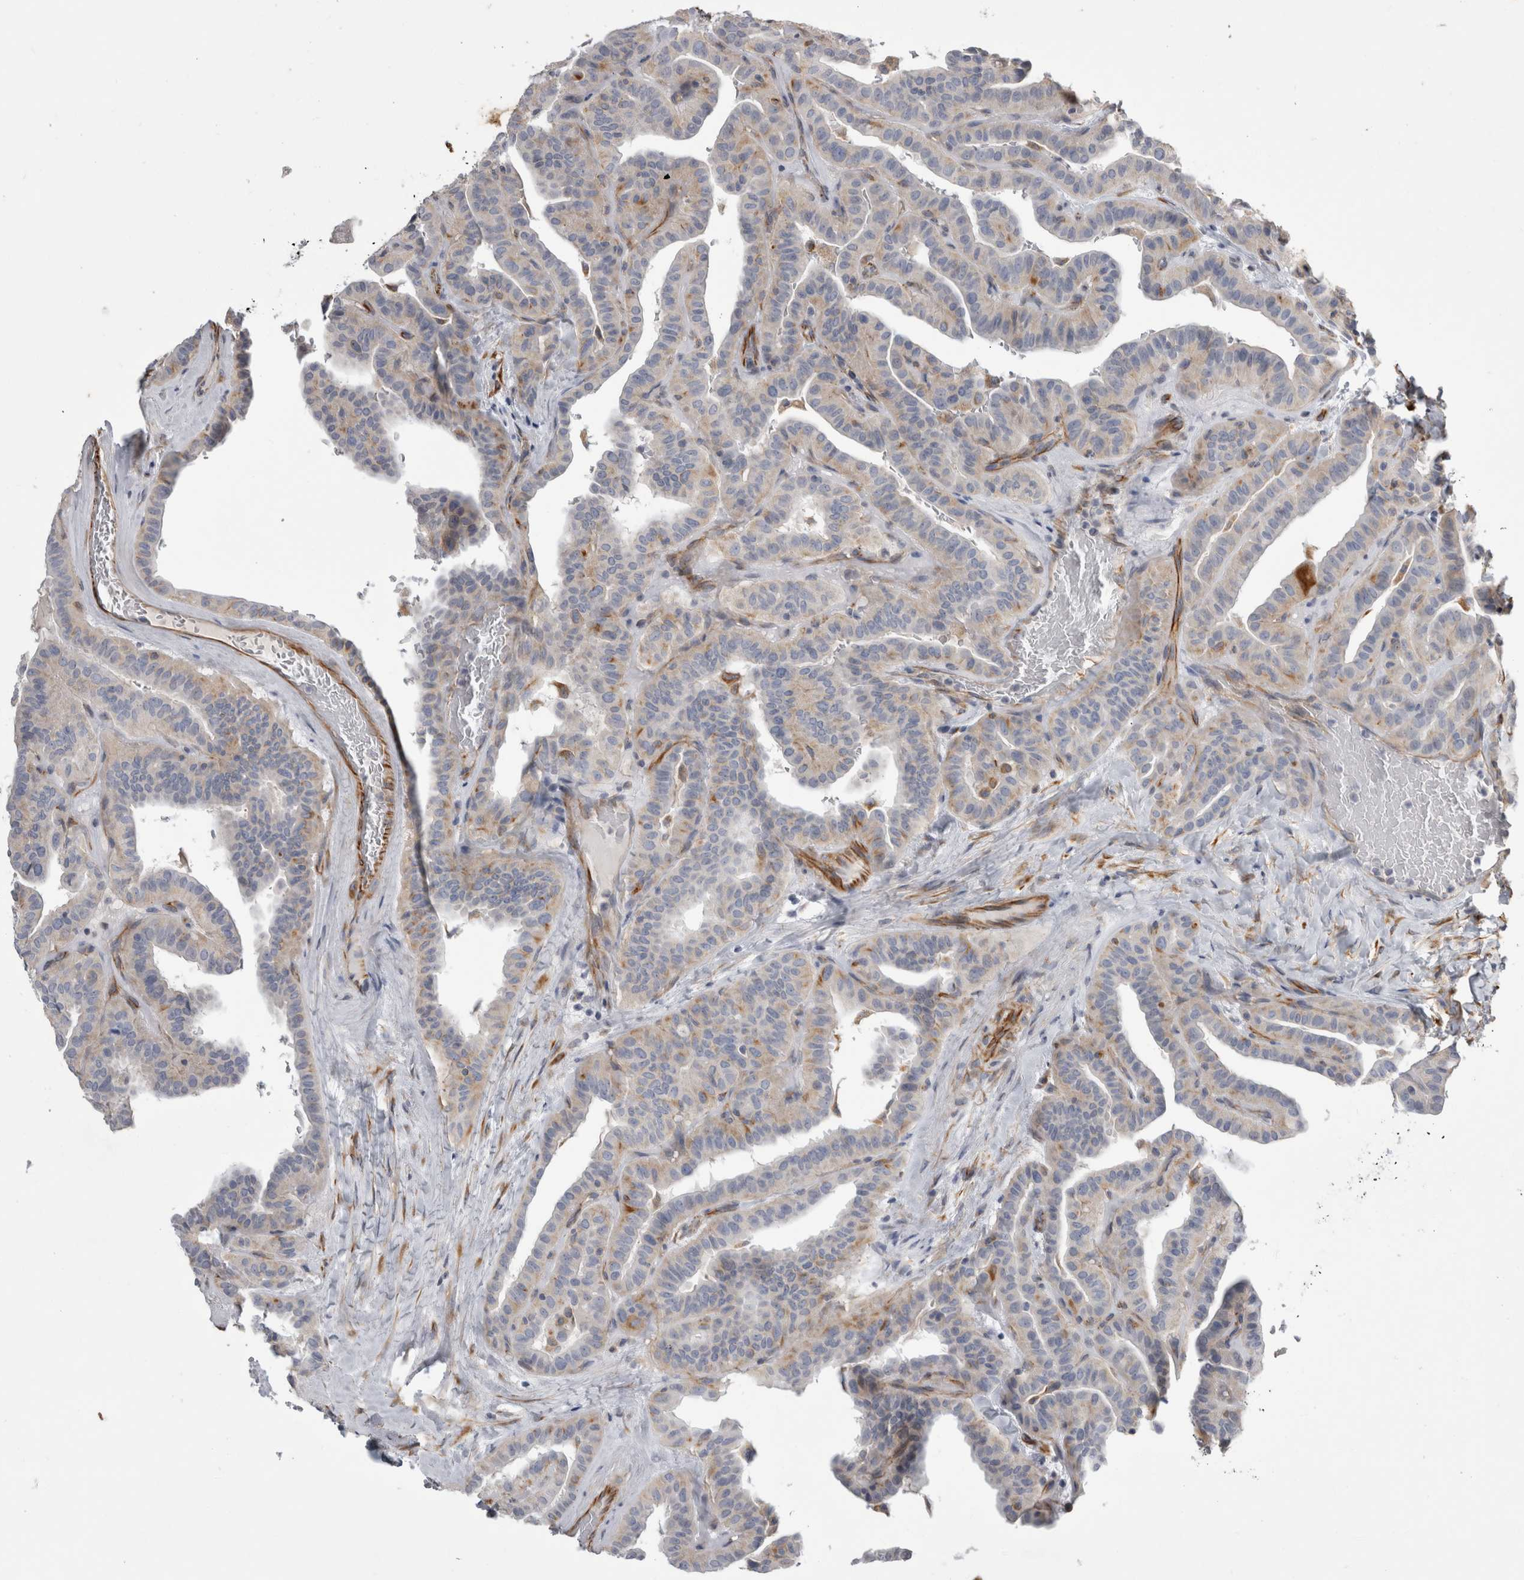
{"staining": {"intensity": "weak", "quantity": "<25%", "location": "cytoplasmic/membranous"}, "tissue": "thyroid cancer", "cell_type": "Tumor cells", "image_type": "cancer", "snomed": [{"axis": "morphology", "description": "Papillary adenocarcinoma, NOS"}, {"axis": "topography", "description": "Thyroid gland"}], "caption": "Immunohistochemistry (IHC) of papillary adenocarcinoma (thyroid) reveals no positivity in tumor cells.", "gene": "STRADB", "patient": {"sex": "male", "age": 77}}